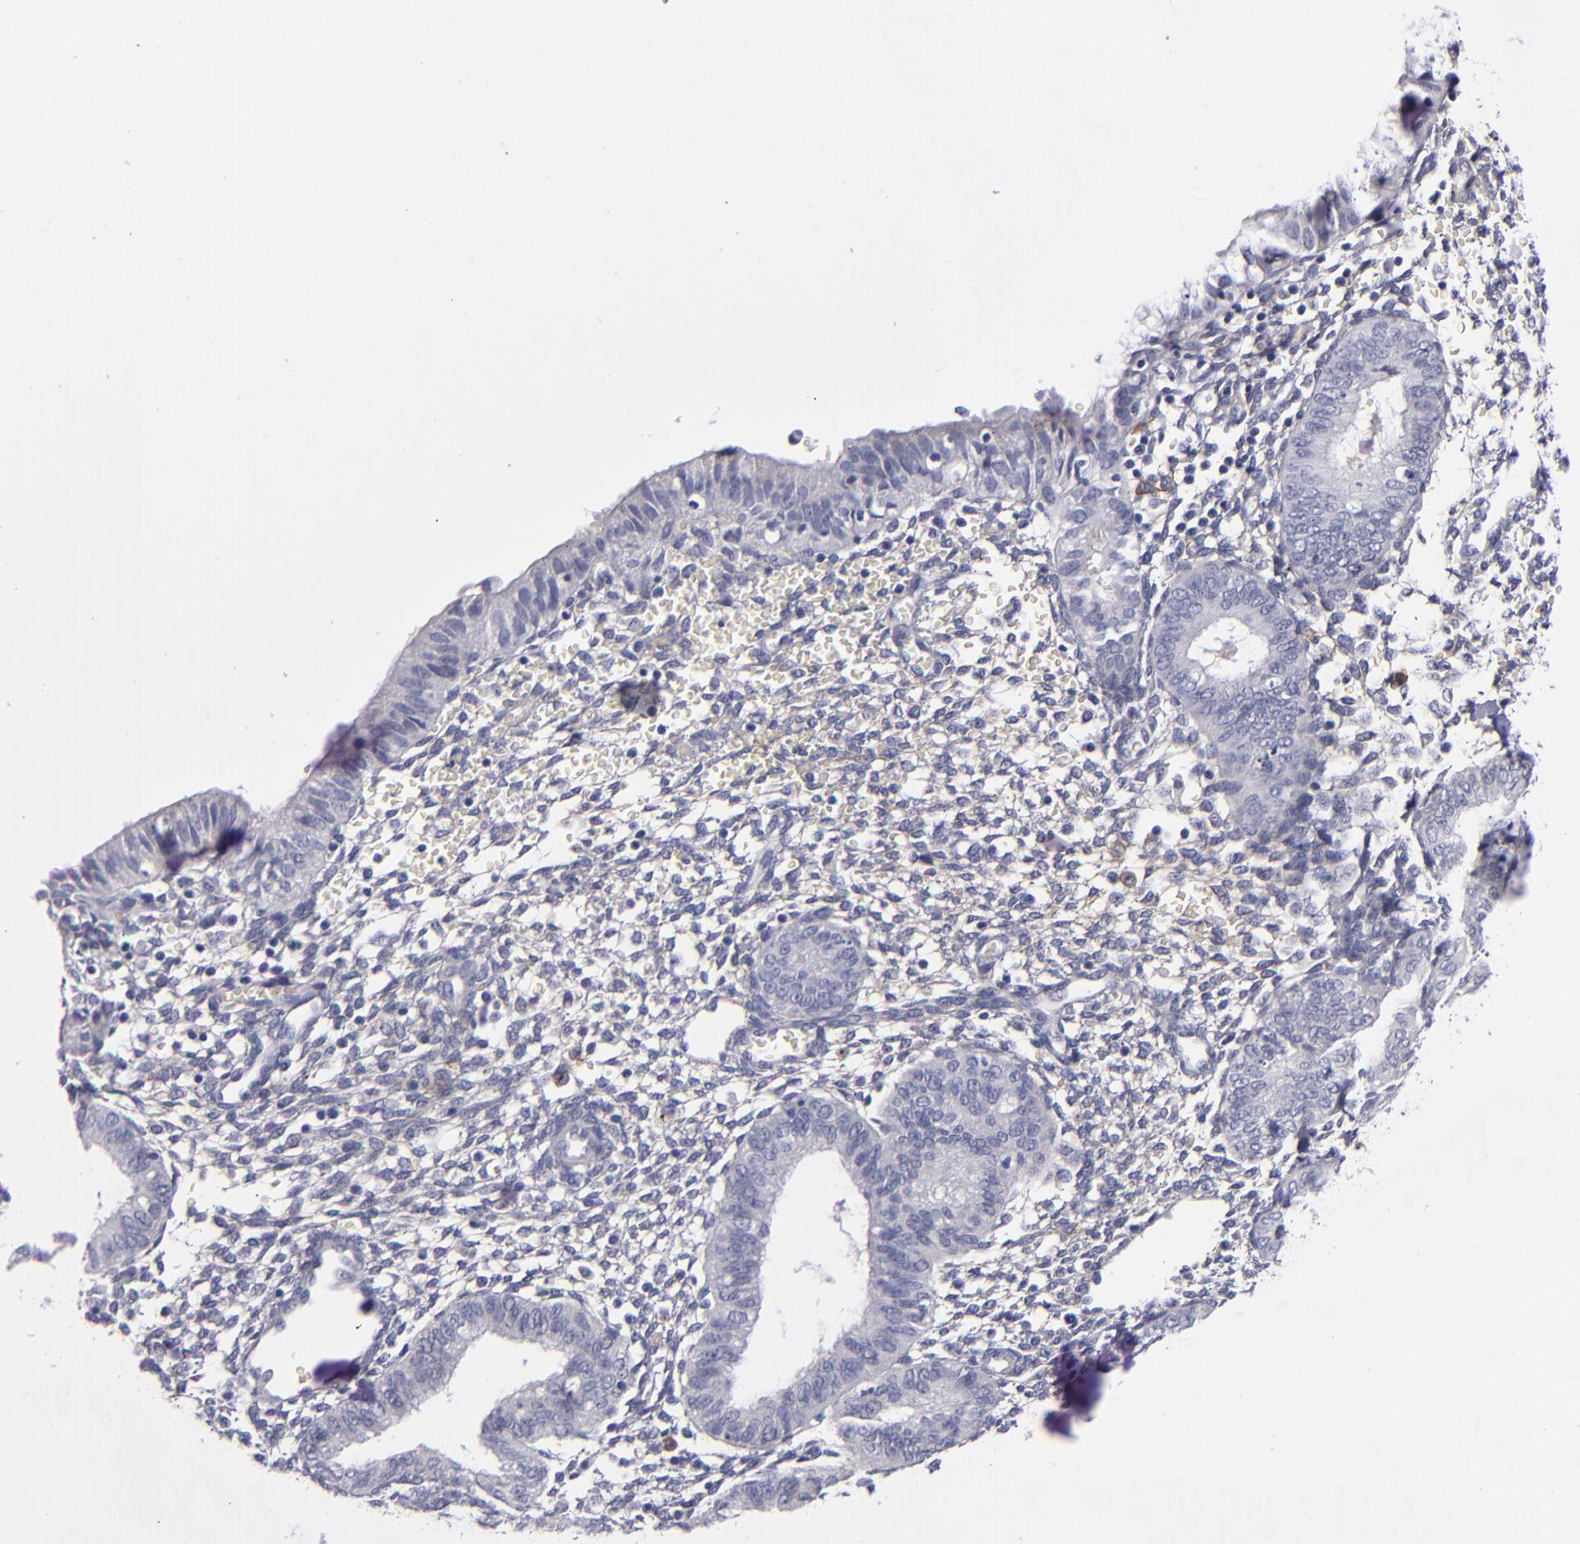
{"staining": {"intensity": "negative", "quantity": "none", "location": "none"}, "tissue": "endometrium", "cell_type": "Cells in endometrial stroma", "image_type": "normal", "snomed": [{"axis": "morphology", "description": "Normal tissue, NOS"}, {"axis": "topography", "description": "Endometrium"}], "caption": "This is an immunohistochemistry image of normal endometrium. There is no staining in cells in endometrial stroma.", "gene": "ANPEP", "patient": {"sex": "female", "age": 61}}